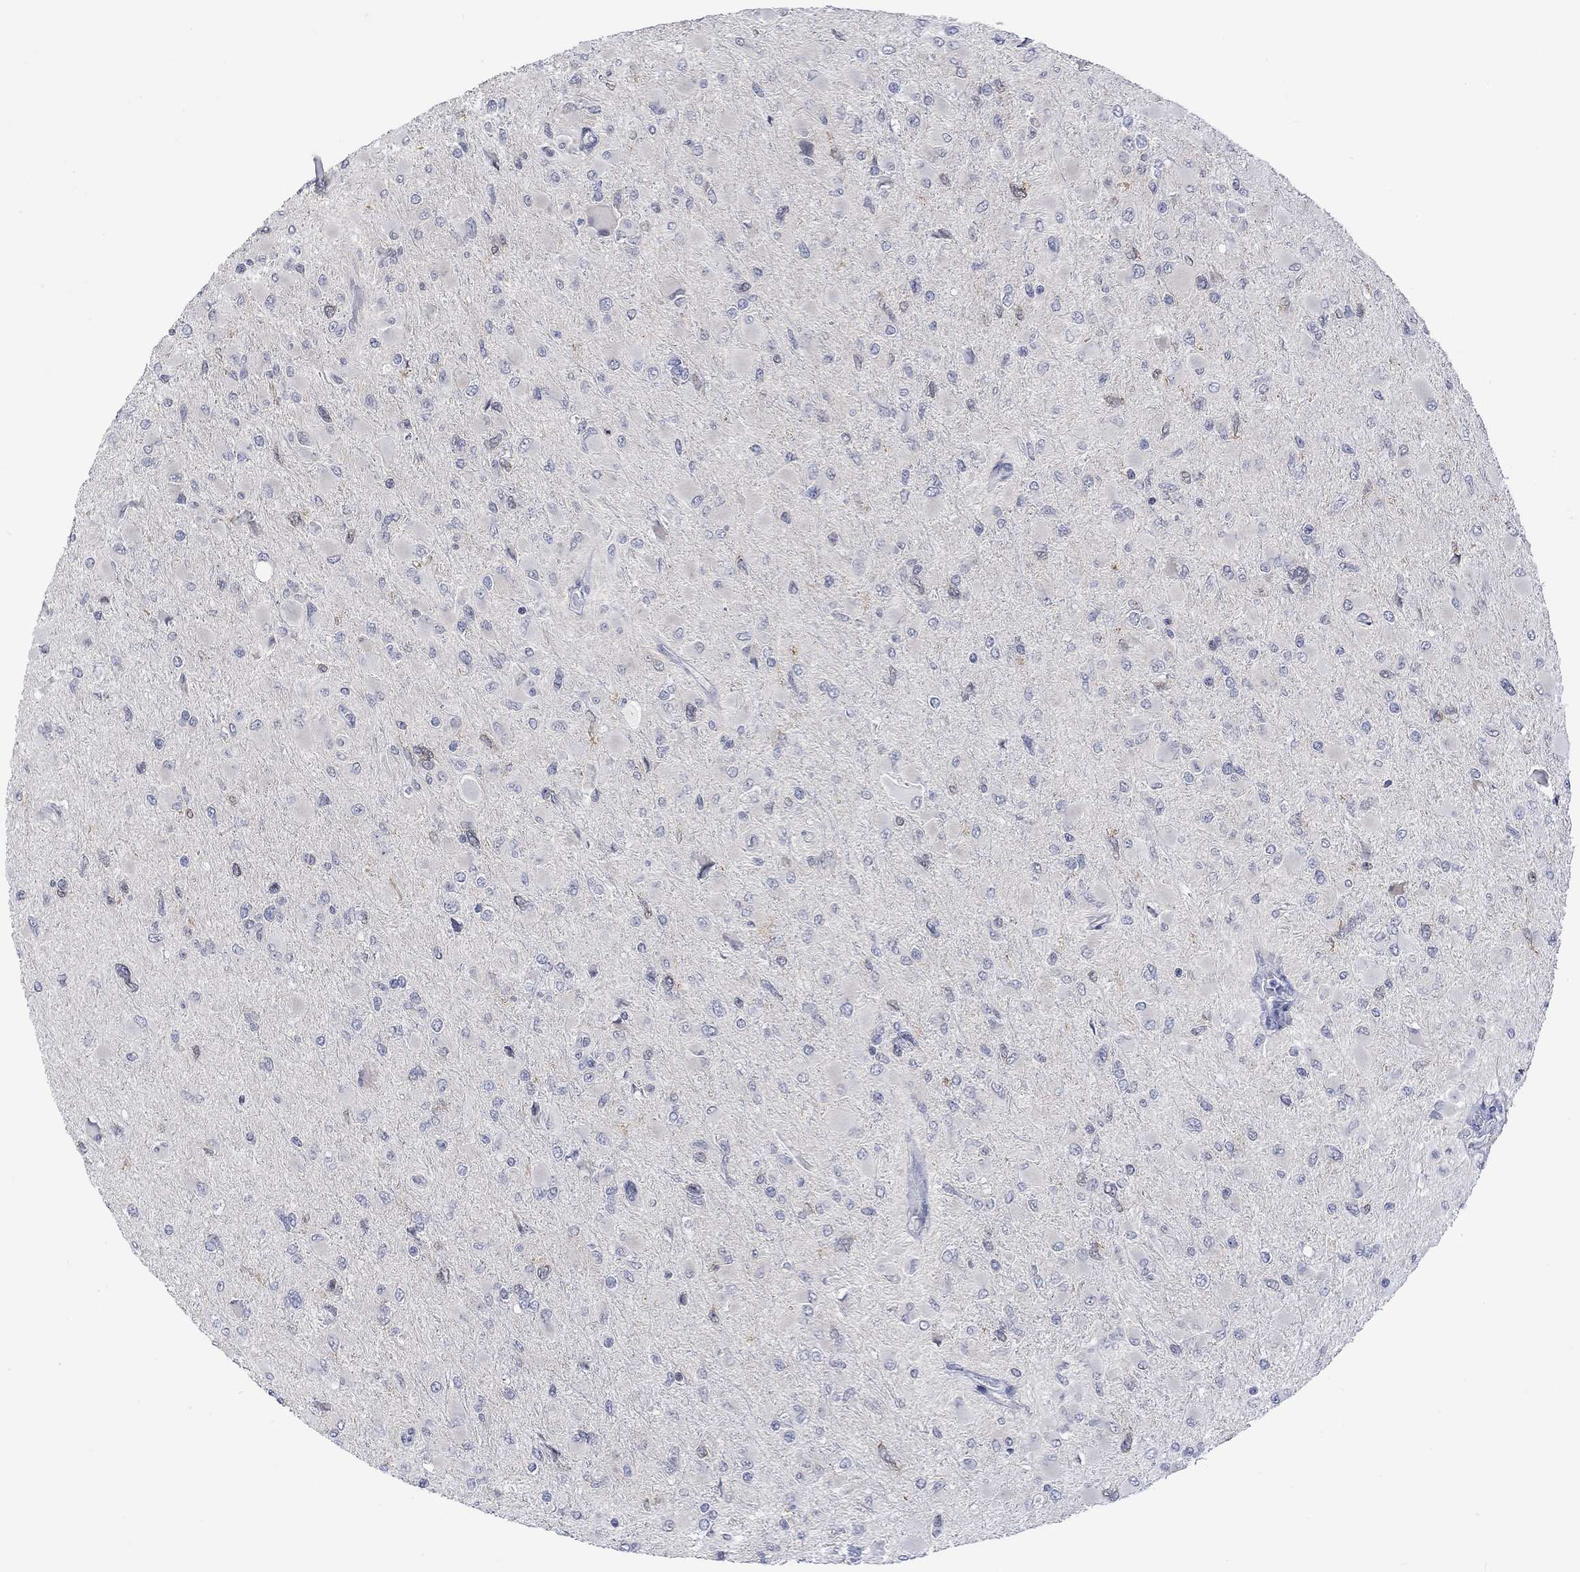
{"staining": {"intensity": "negative", "quantity": "none", "location": "none"}, "tissue": "glioma", "cell_type": "Tumor cells", "image_type": "cancer", "snomed": [{"axis": "morphology", "description": "Glioma, malignant, High grade"}, {"axis": "topography", "description": "Cerebral cortex"}], "caption": "An immunohistochemistry (IHC) histopathology image of glioma is shown. There is no staining in tumor cells of glioma.", "gene": "DCX", "patient": {"sex": "female", "age": 36}}